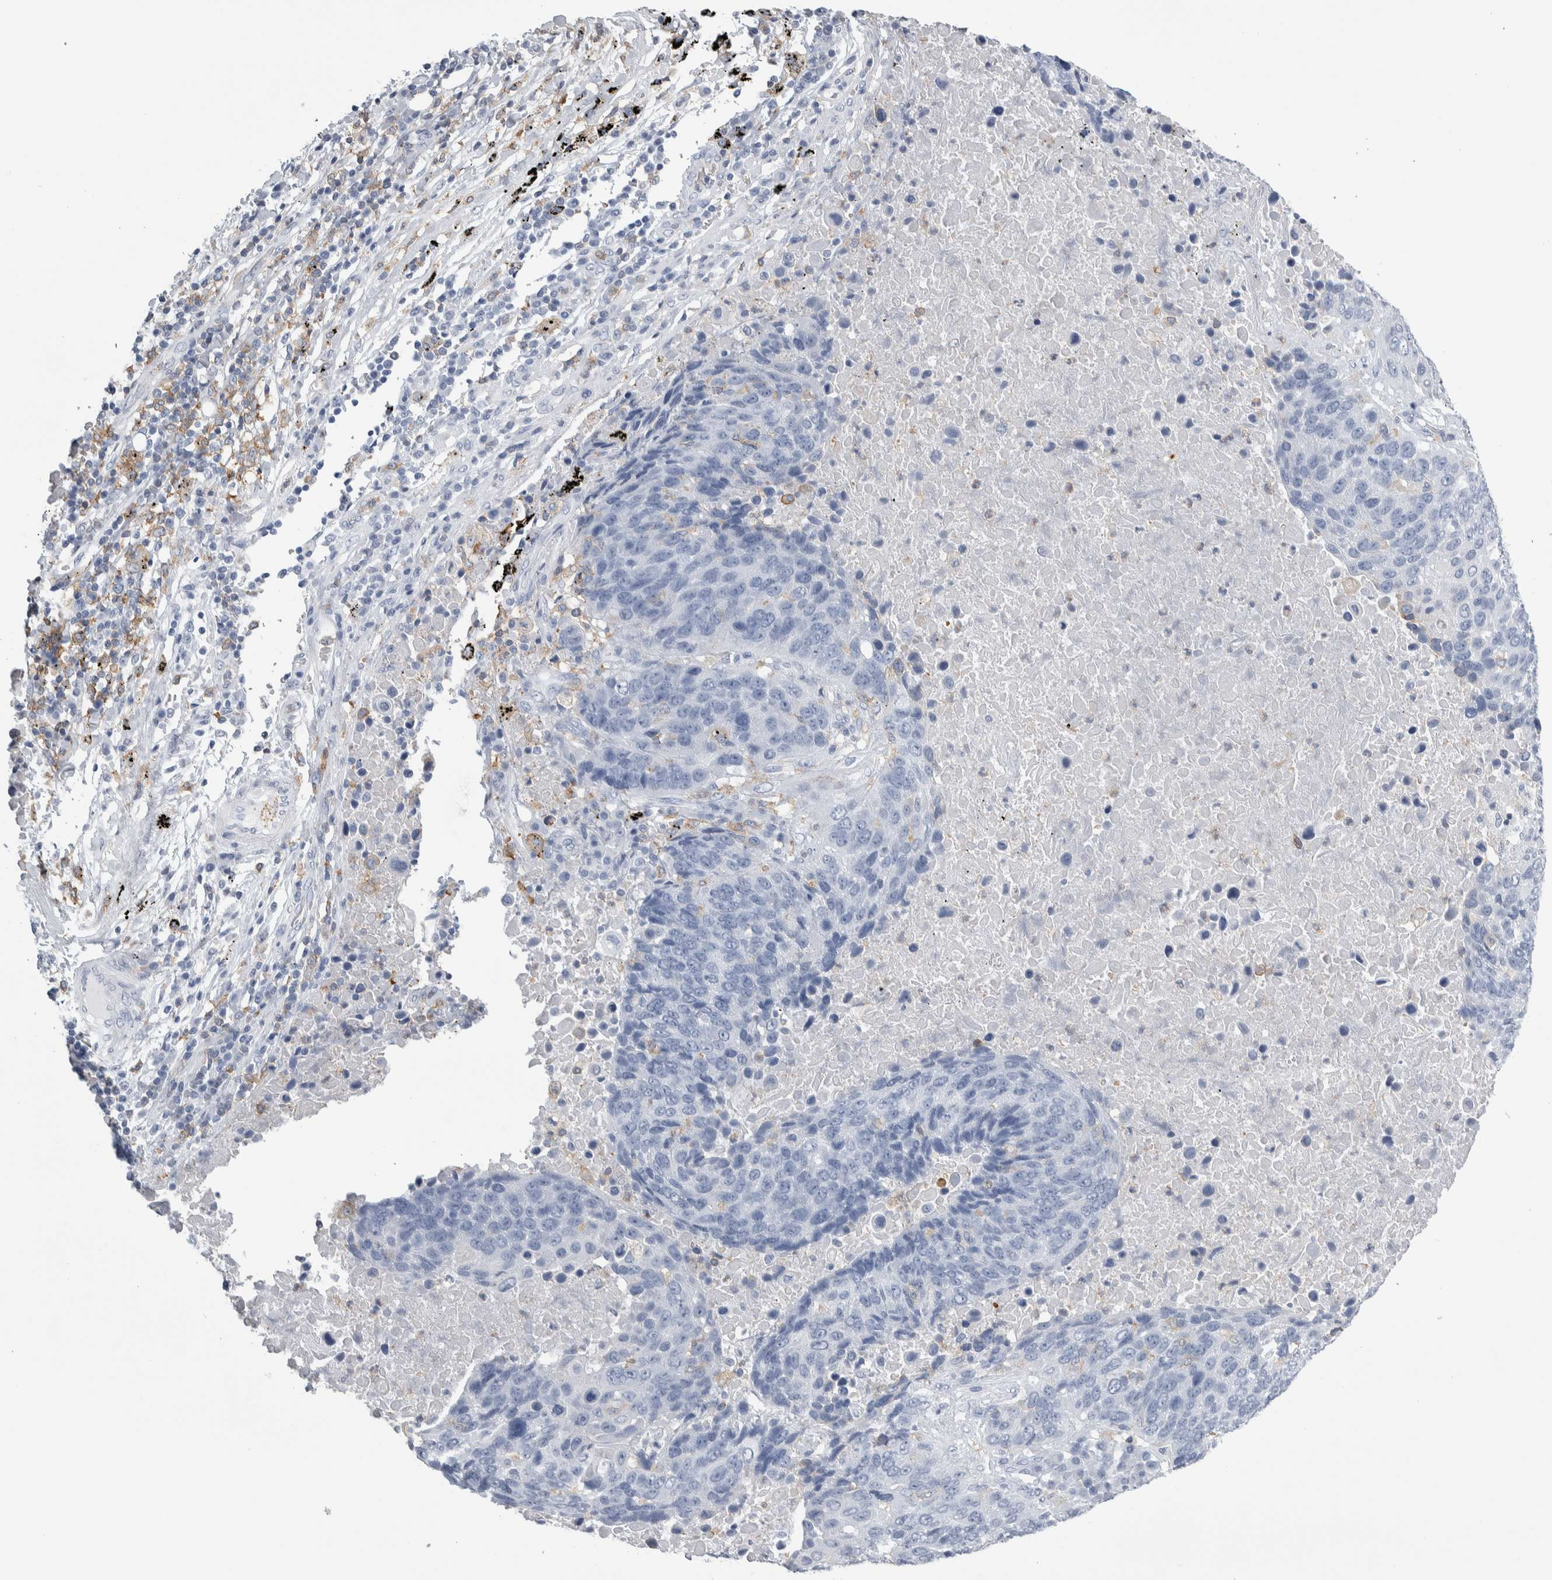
{"staining": {"intensity": "negative", "quantity": "none", "location": "none"}, "tissue": "lung cancer", "cell_type": "Tumor cells", "image_type": "cancer", "snomed": [{"axis": "morphology", "description": "Squamous cell carcinoma, NOS"}, {"axis": "topography", "description": "Lung"}], "caption": "Micrograph shows no significant protein staining in tumor cells of lung cancer.", "gene": "SKAP2", "patient": {"sex": "male", "age": 66}}